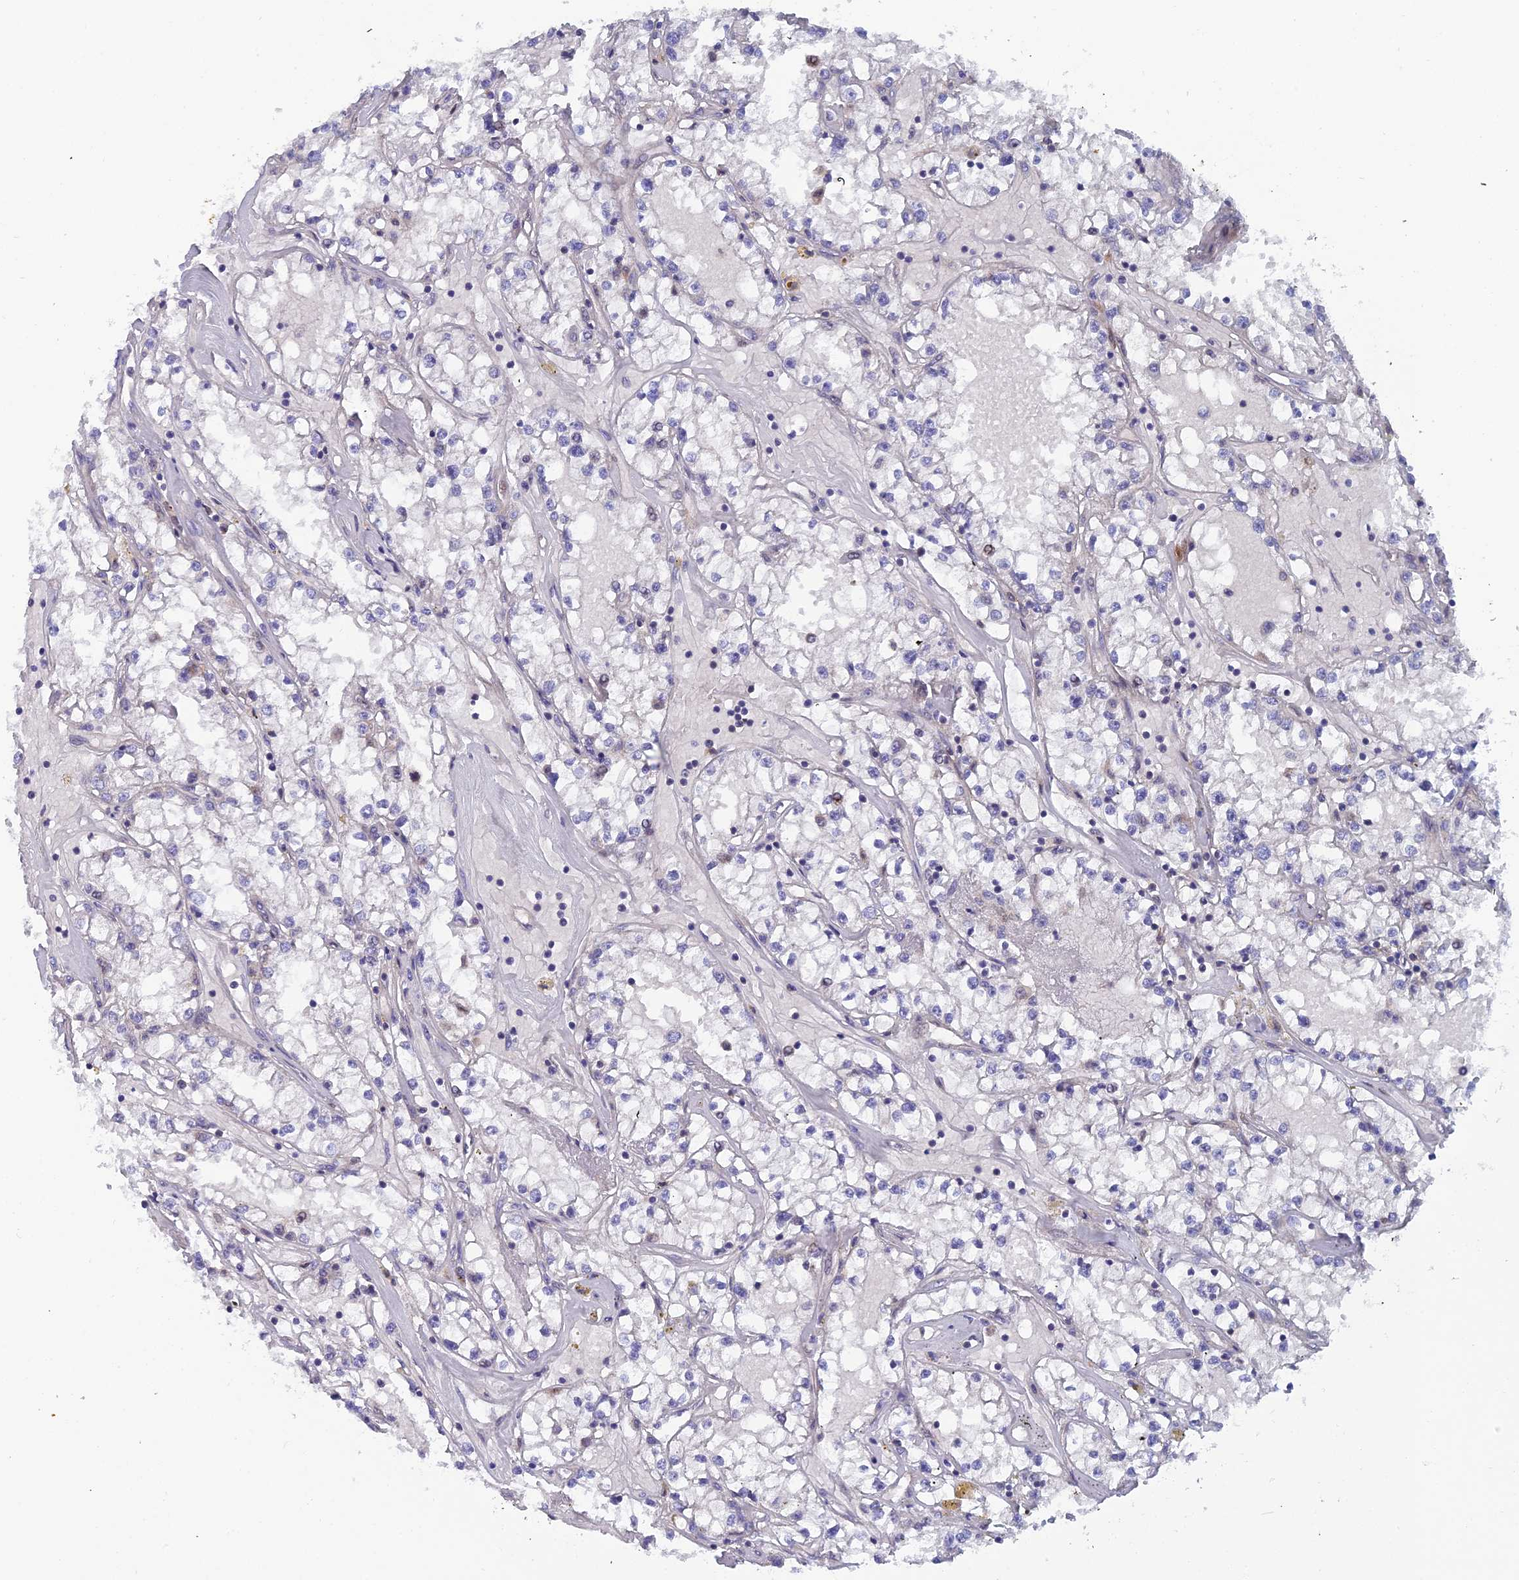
{"staining": {"intensity": "negative", "quantity": "none", "location": "none"}, "tissue": "renal cancer", "cell_type": "Tumor cells", "image_type": "cancer", "snomed": [{"axis": "morphology", "description": "Adenocarcinoma, NOS"}, {"axis": "topography", "description": "Kidney"}], "caption": "An immunohistochemistry (IHC) micrograph of renal cancer (adenocarcinoma) is shown. There is no staining in tumor cells of renal cancer (adenocarcinoma).", "gene": "IGBP1", "patient": {"sex": "male", "age": 56}}